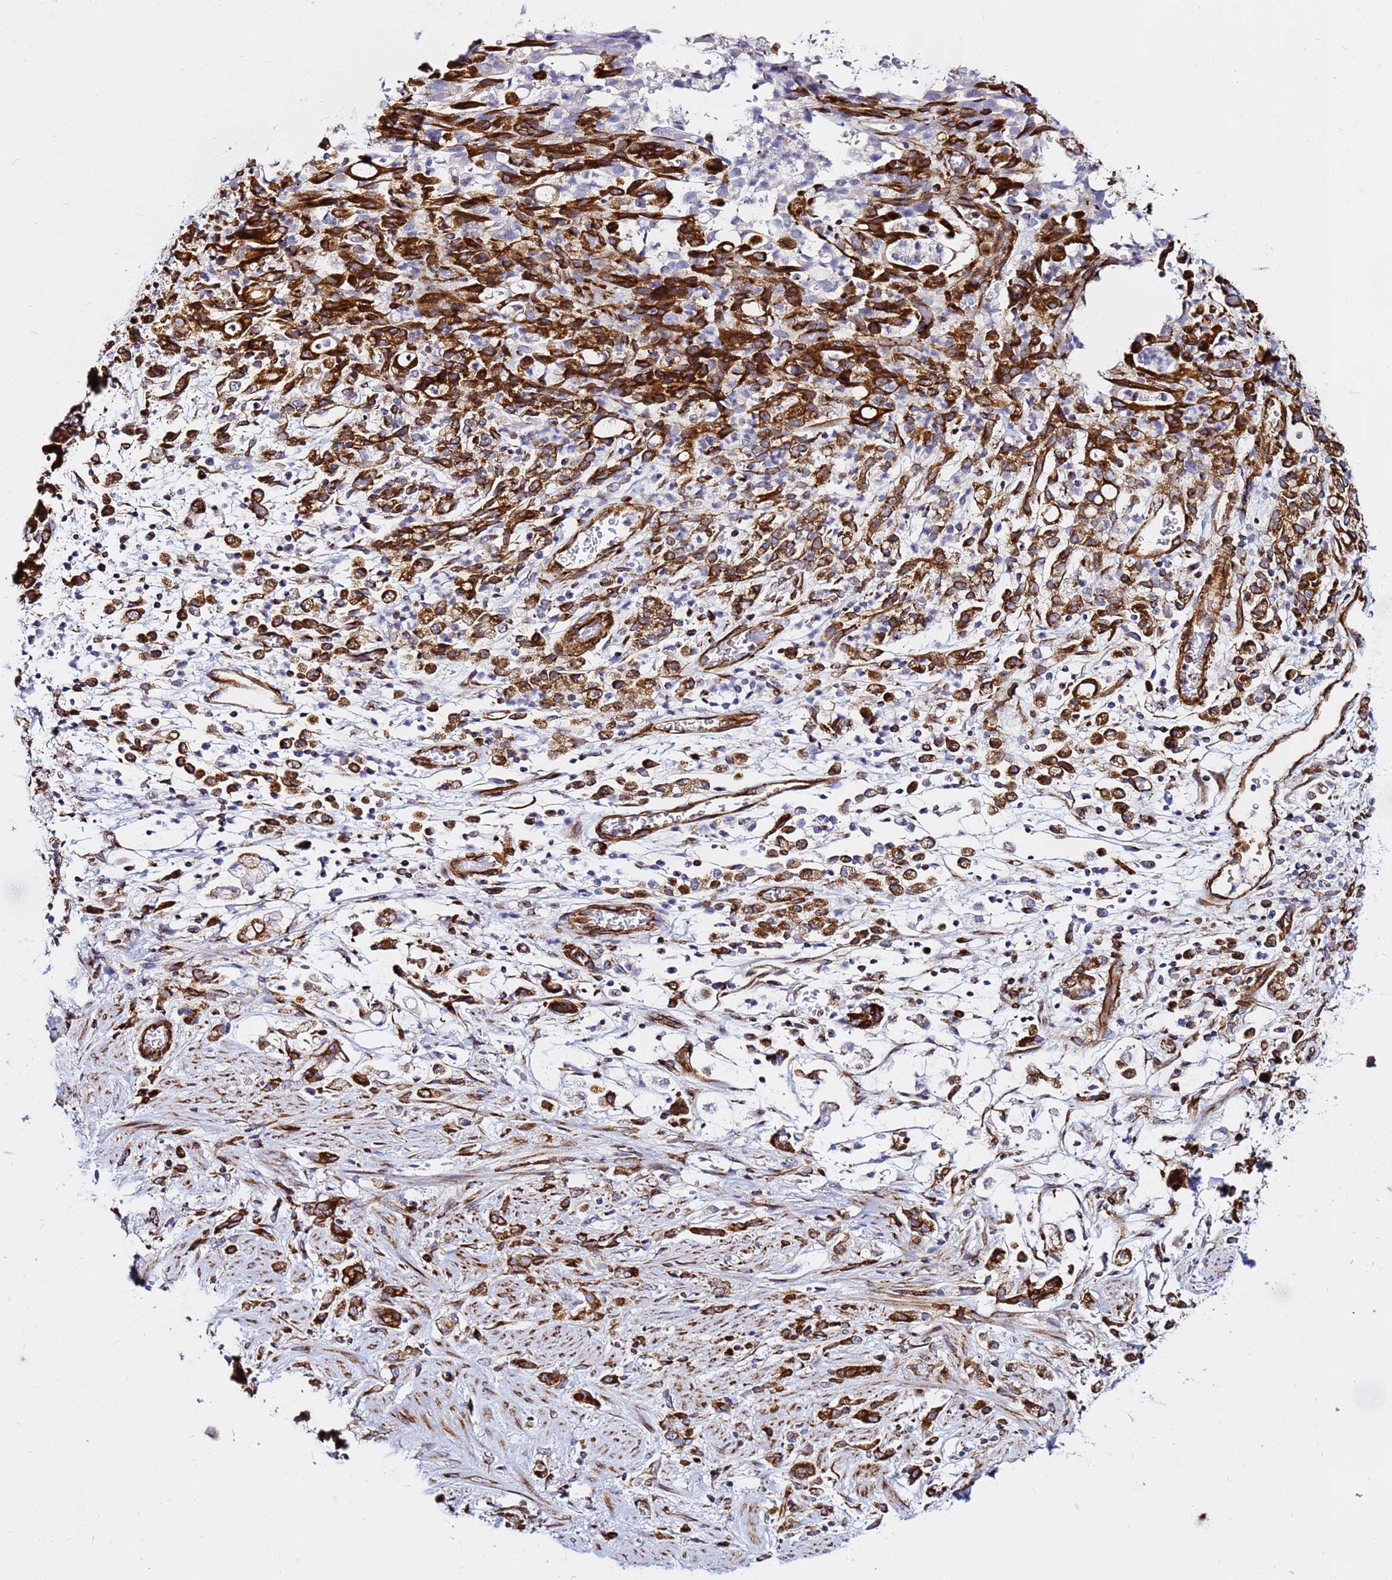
{"staining": {"intensity": "strong", "quantity": ">75%", "location": "cytoplasmic/membranous"}, "tissue": "stomach cancer", "cell_type": "Tumor cells", "image_type": "cancer", "snomed": [{"axis": "morphology", "description": "Adenocarcinoma, NOS"}, {"axis": "topography", "description": "Stomach"}], "caption": "A histopathology image of human adenocarcinoma (stomach) stained for a protein reveals strong cytoplasmic/membranous brown staining in tumor cells.", "gene": "TUBA8", "patient": {"sex": "female", "age": 60}}